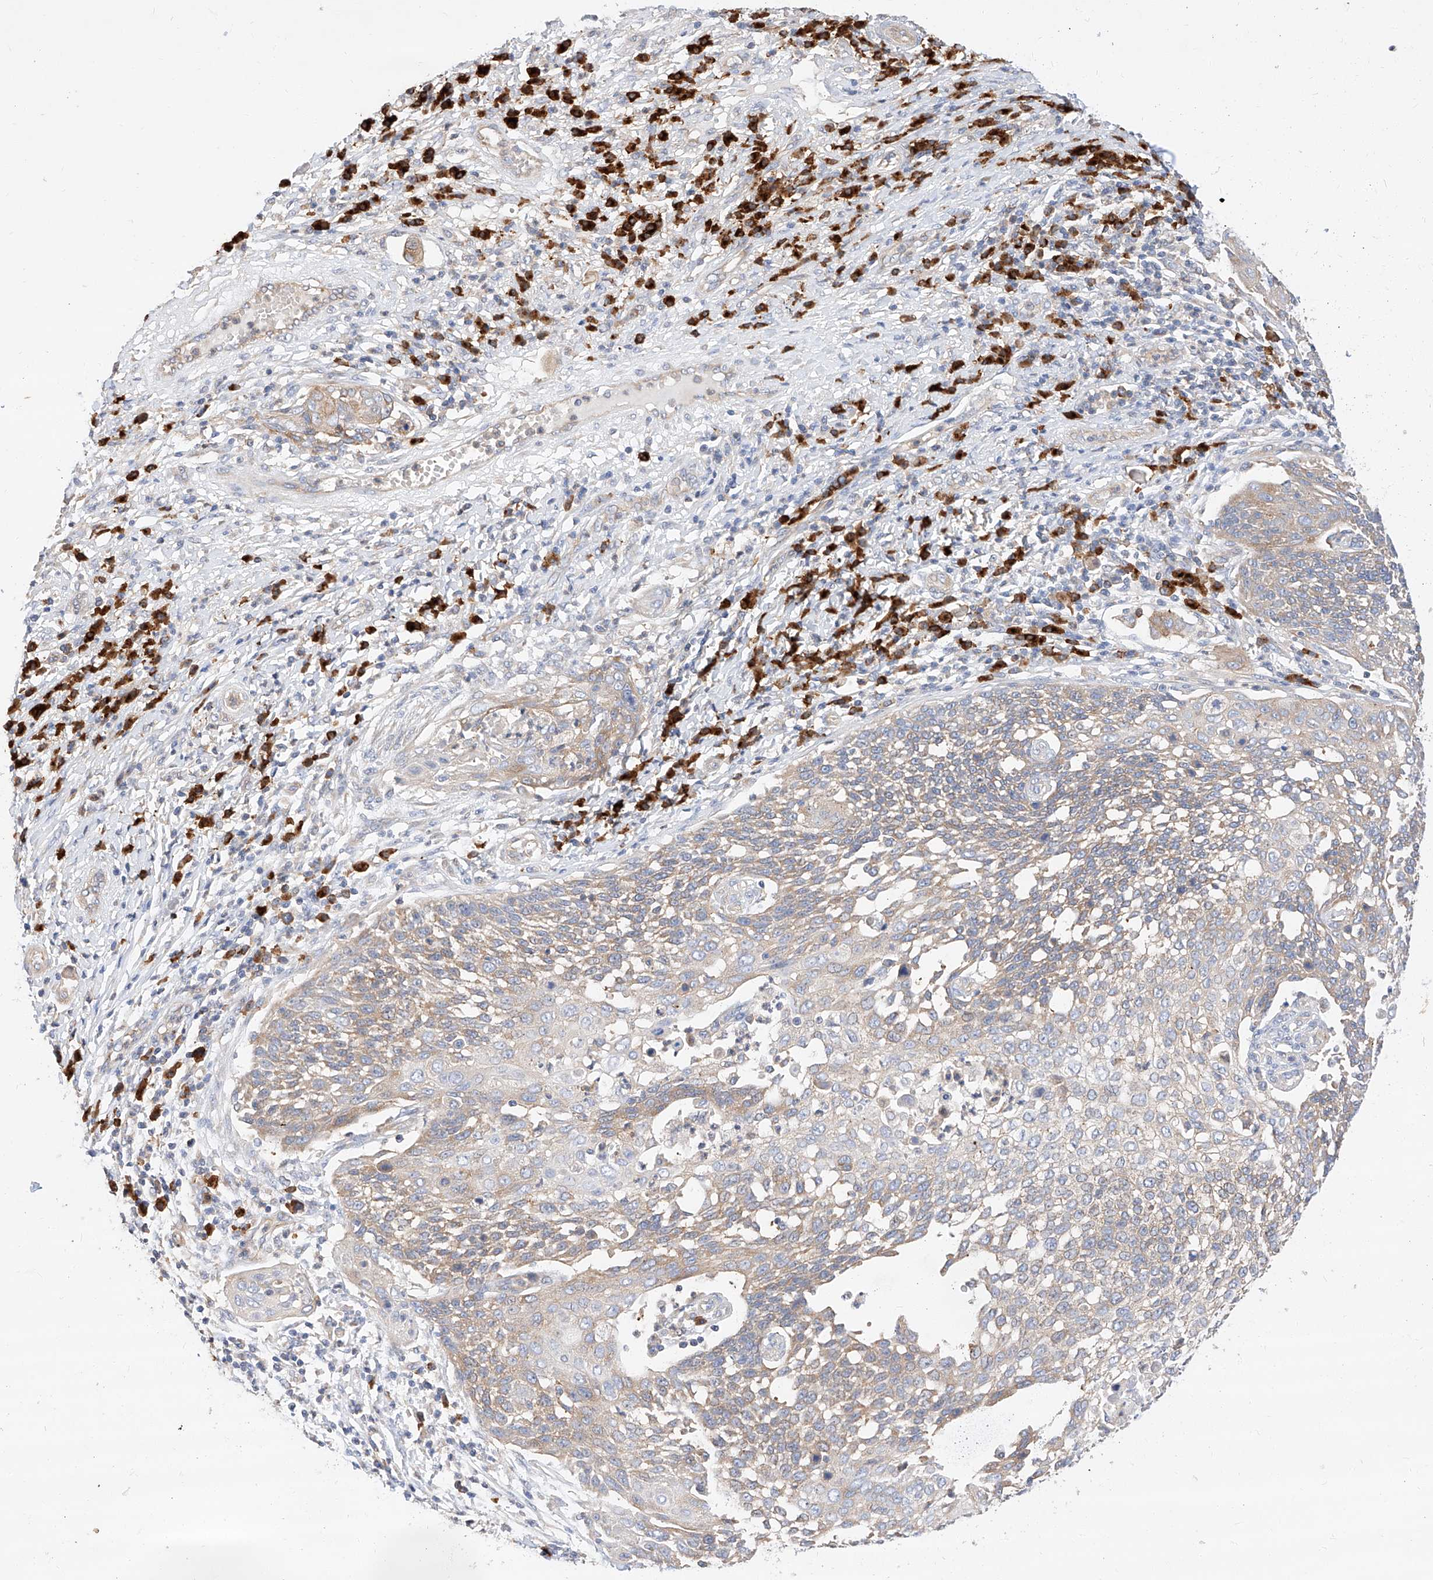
{"staining": {"intensity": "weak", "quantity": "<25%", "location": "cytoplasmic/membranous"}, "tissue": "cervical cancer", "cell_type": "Tumor cells", "image_type": "cancer", "snomed": [{"axis": "morphology", "description": "Squamous cell carcinoma, NOS"}, {"axis": "topography", "description": "Cervix"}], "caption": "Cervical cancer (squamous cell carcinoma) stained for a protein using IHC demonstrates no positivity tumor cells.", "gene": "GLMN", "patient": {"sex": "female", "age": 34}}